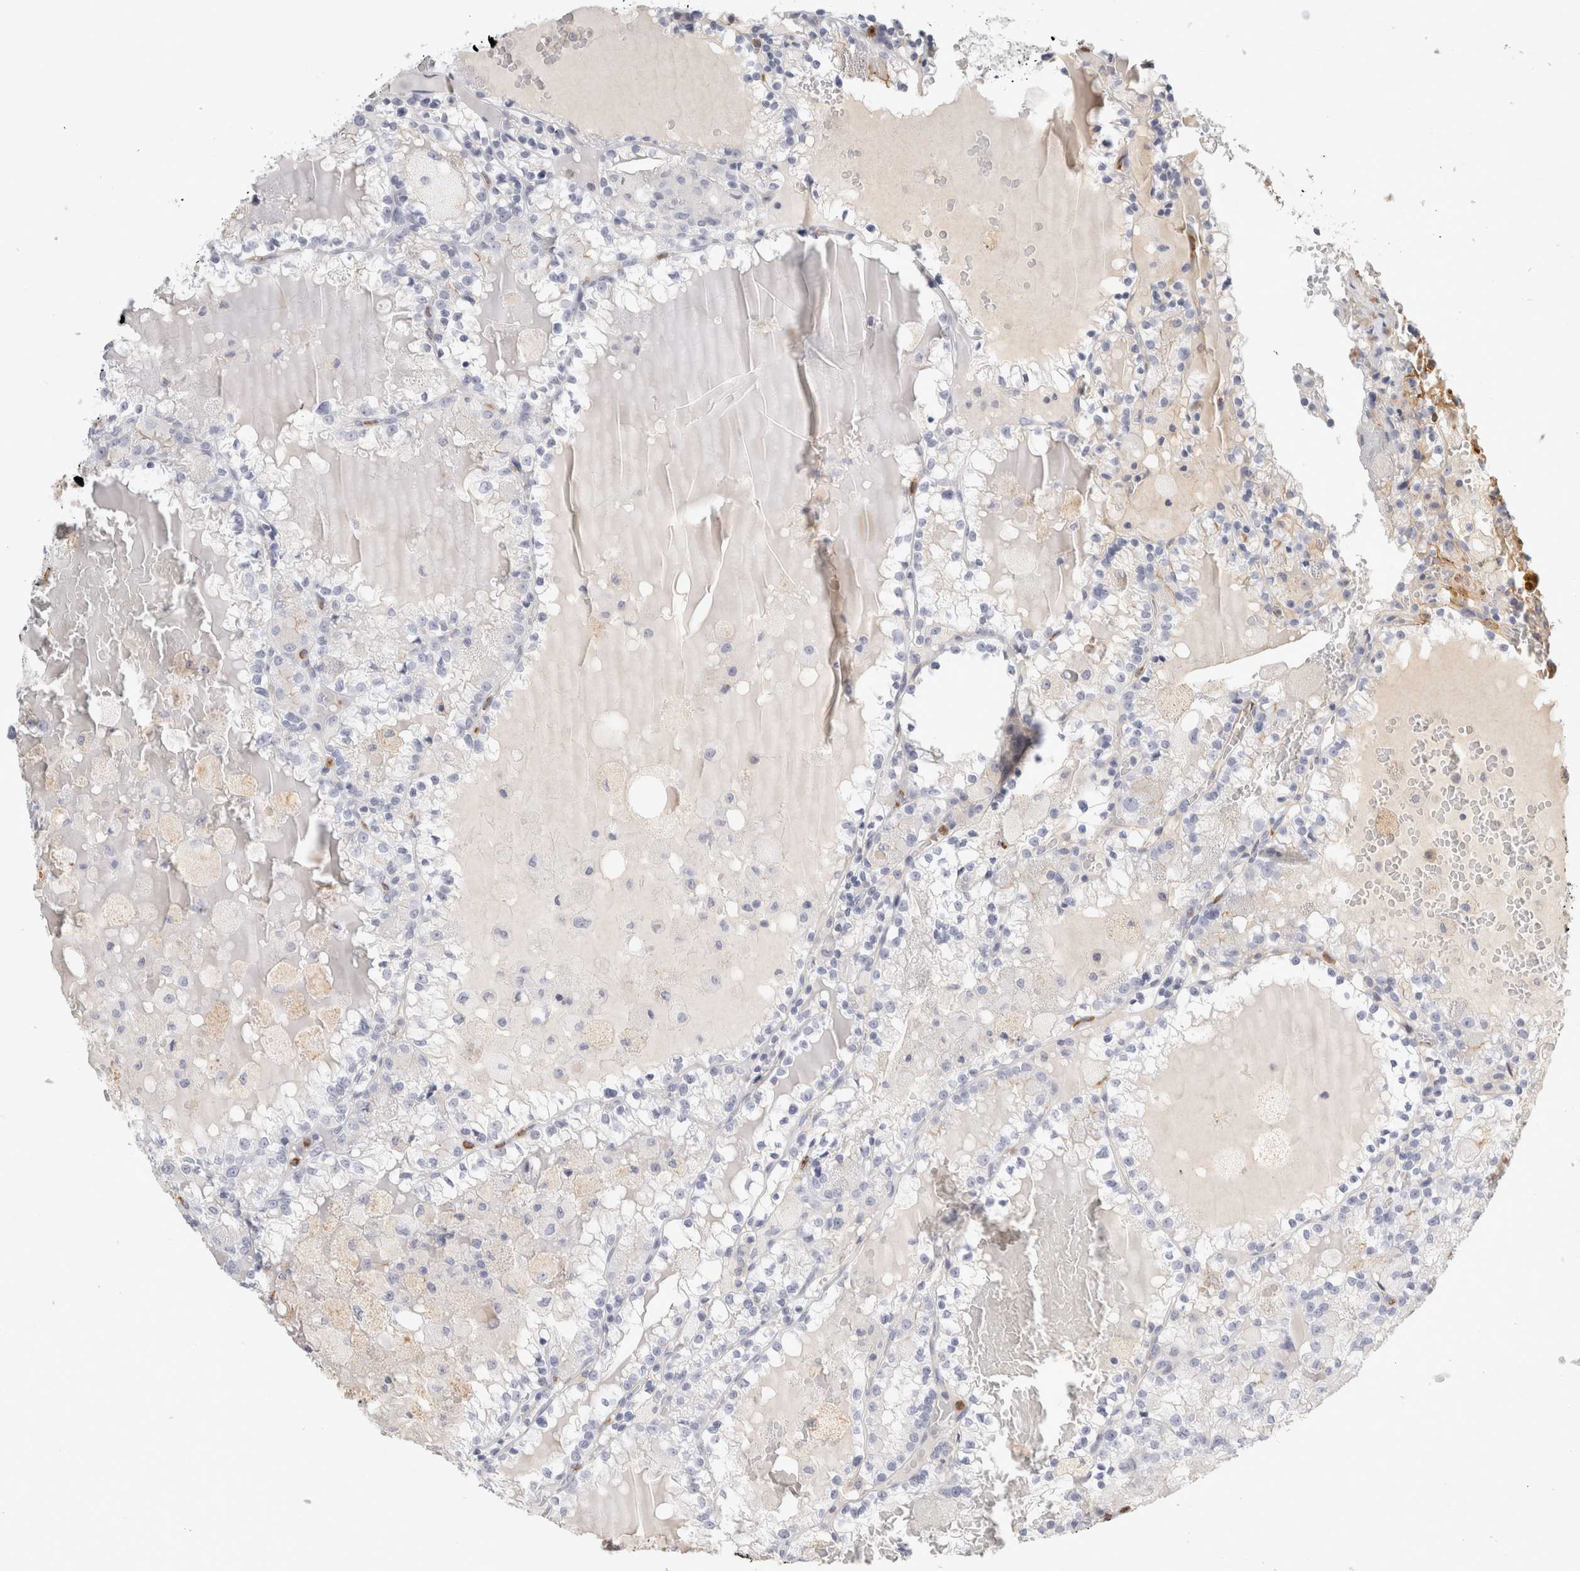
{"staining": {"intensity": "negative", "quantity": "none", "location": "none"}, "tissue": "renal cancer", "cell_type": "Tumor cells", "image_type": "cancer", "snomed": [{"axis": "morphology", "description": "Adenocarcinoma, NOS"}, {"axis": "topography", "description": "Kidney"}], "caption": "This is an immunohistochemistry micrograph of human renal adenocarcinoma. There is no staining in tumor cells.", "gene": "FGL2", "patient": {"sex": "female", "age": 56}}